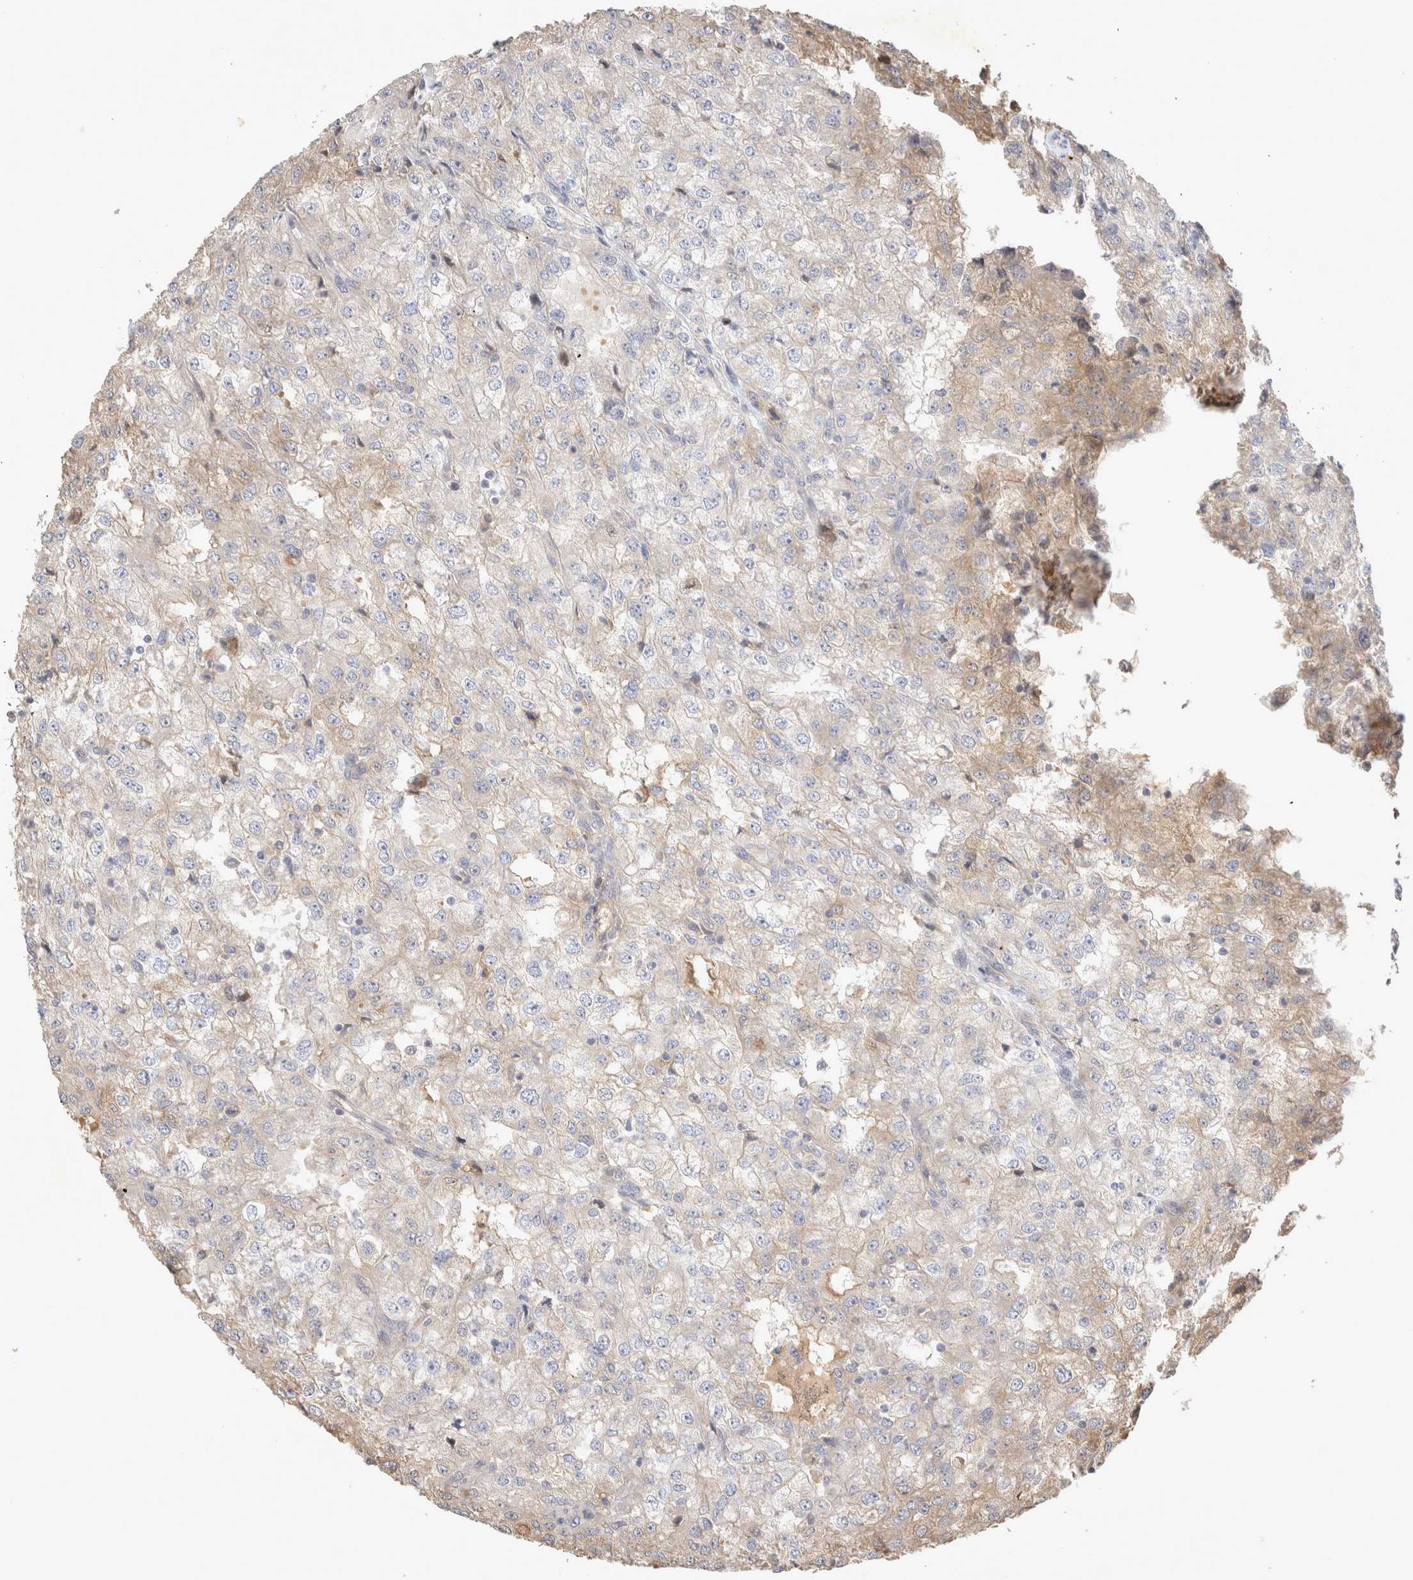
{"staining": {"intensity": "weak", "quantity": "<25%", "location": "cytoplasmic/membranous"}, "tissue": "renal cancer", "cell_type": "Tumor cells", "image_type": "cancer", "snomed": [{"axis": "morphology", "description": "Adenocarcinoma, NOS"}, {"axis": "topography", "description": "Kidney"}], "caption": "High power microscopy micrograph of an IHC histopathology image of renal cancer (adenocarcinoma), revealing no significant expression in tumor cells. (DAB immunohistochemistry with hematoxylin counter stain).", "gene": "NMU", "patient": {"sex": "female", "age": 54}}